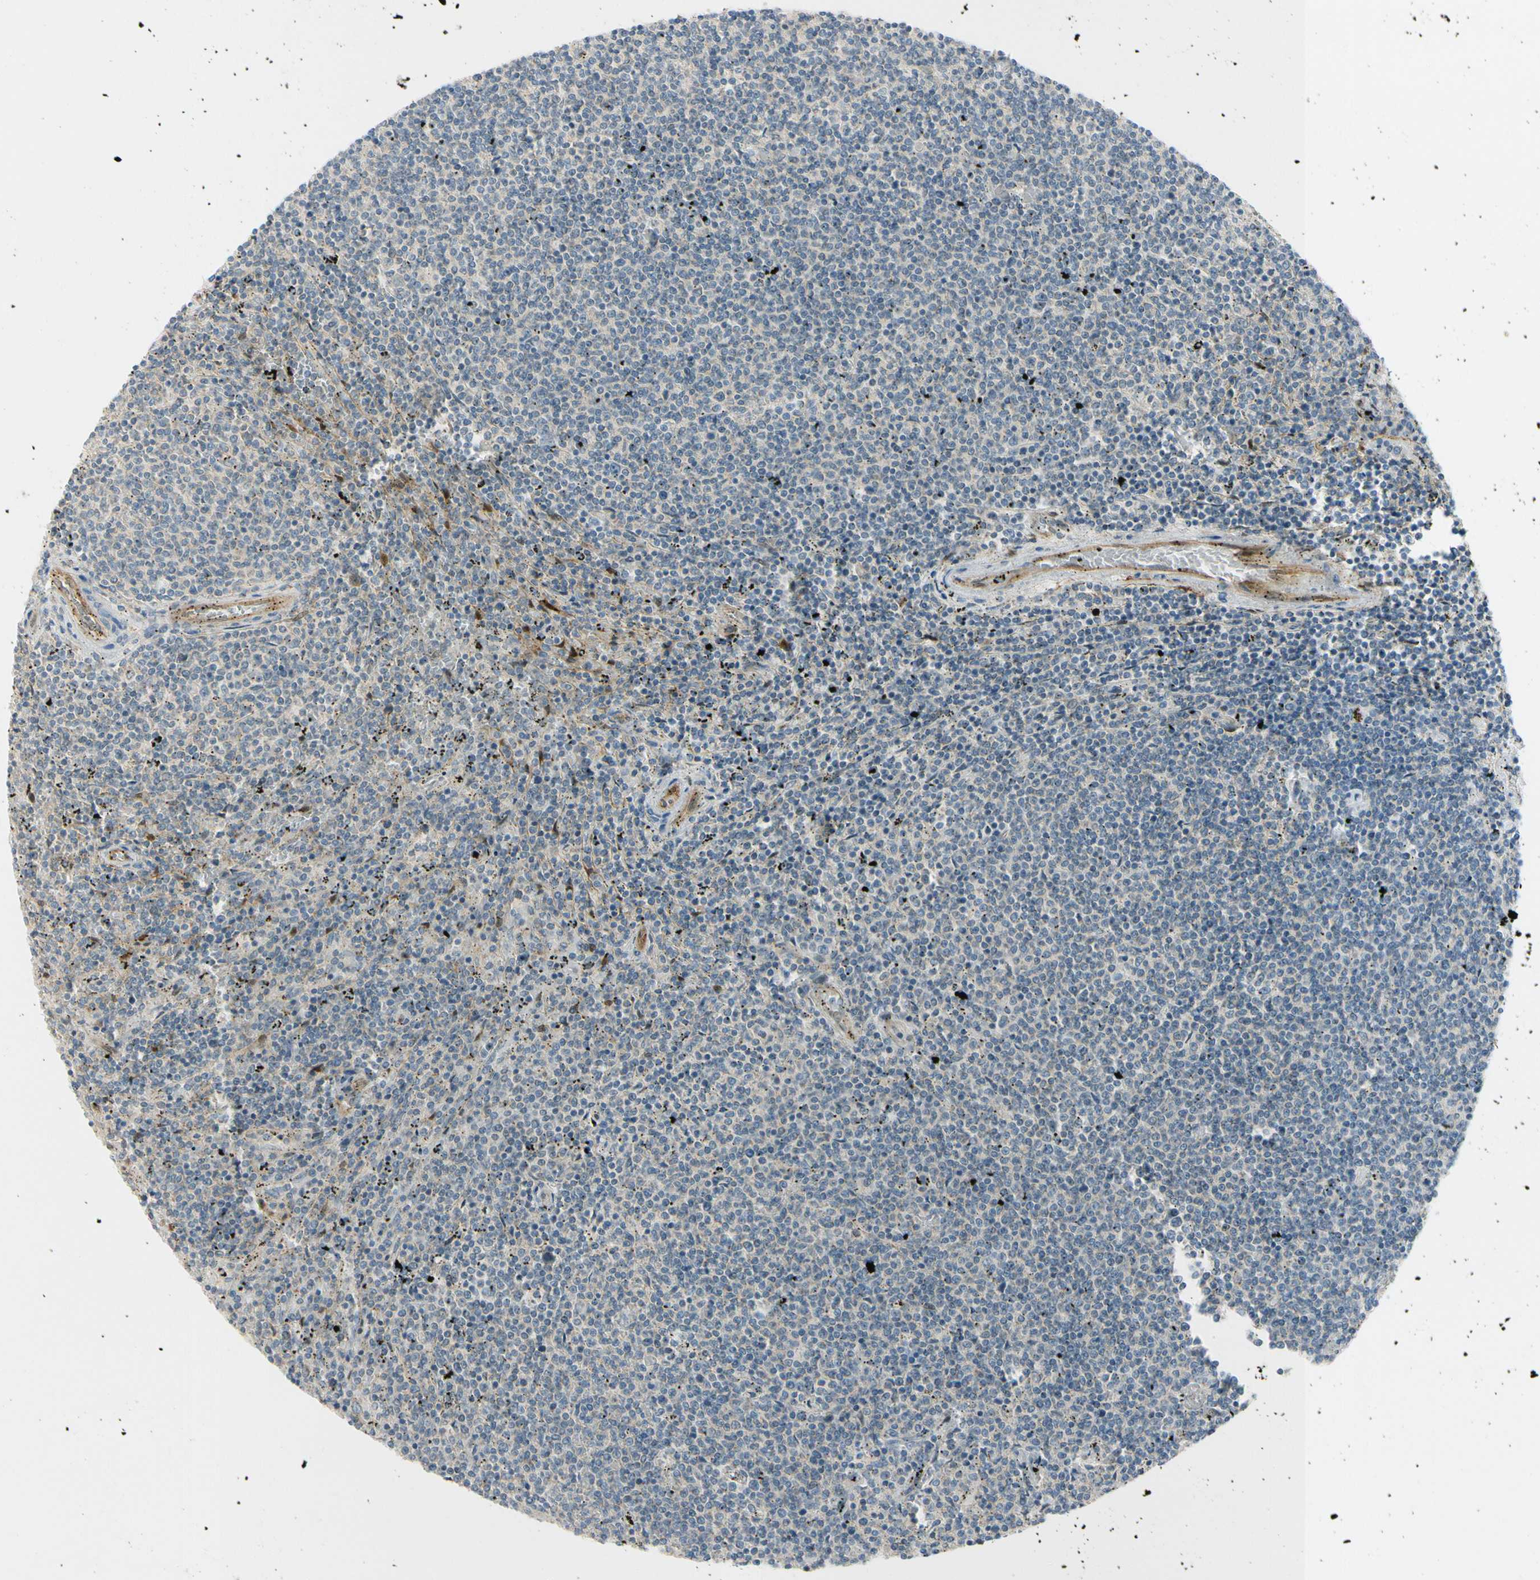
{"staining": {"intensity": "negative", "quantity": "none", "location": "none"}, "tissue": "lymphoma", "cell_type": "Tumor cells", "image_type": "cancer", "snomed": [{"axis": "morphology", "description": "Malignant lymphoma, non-Hodgkin's type, Low grade"}, {"axis": "topography", "description": "Spleen"}], "caption": "IHC of lymphoma shows no staining in tumor cells.", "gene": "FHL2", "patient": {"sex": "female", "age": 50}}